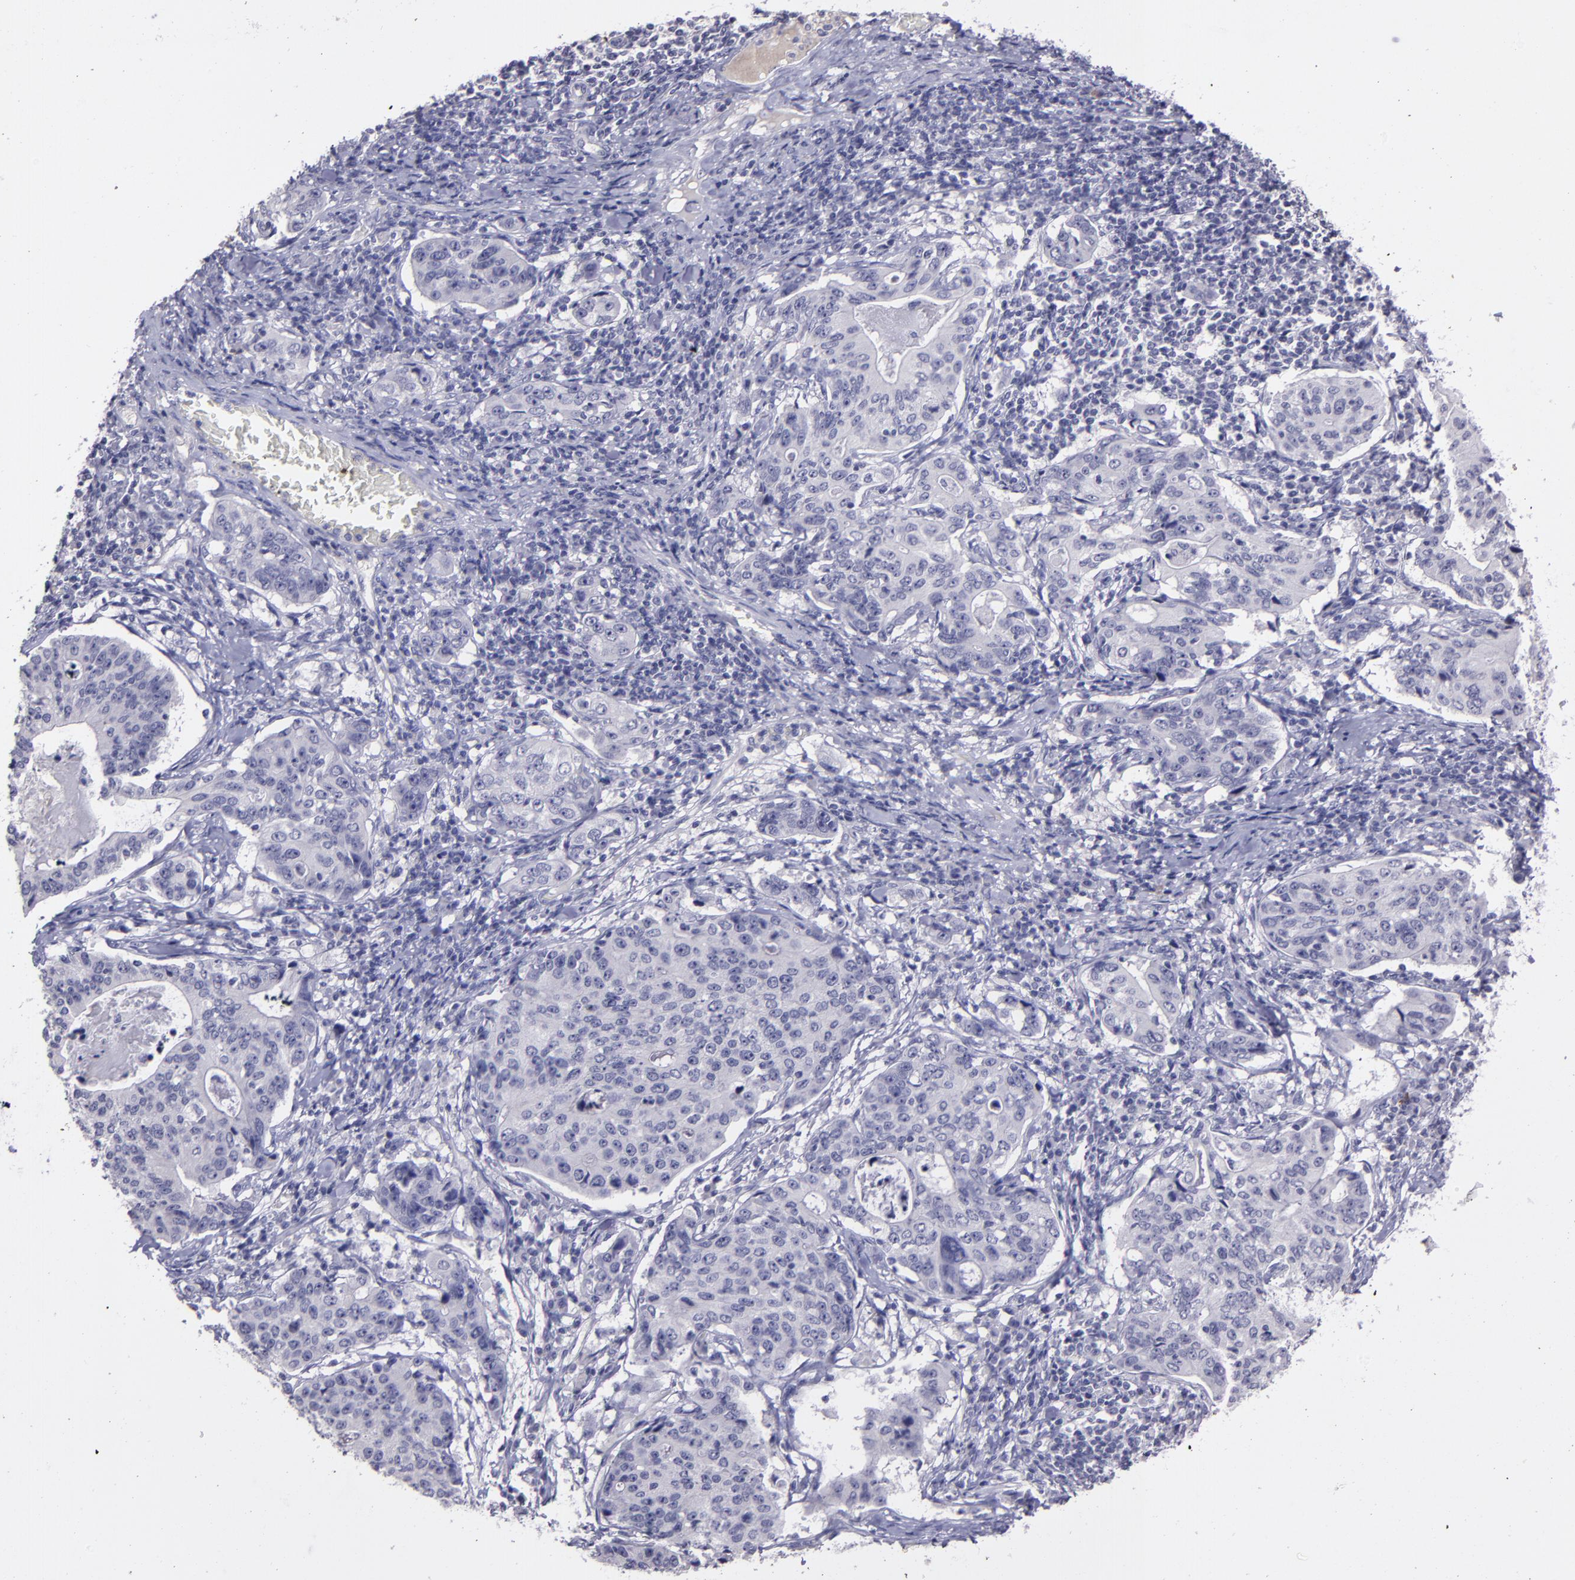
{"staining": {"intensity": "negative", "quantity": "none", "location": "none"}, "tissue": "stomach cancer", "cell_type": "Tumor cells", "image_type": "cancer", "snomed": [{"axis": "morphology", "description": "Adenocarcinoma, NOS"}, {"axis": "topography", "description": "Esophagus"}, {"axis": "topography", "description": "Stomach"}], "caption": "Immunohistochemistry (IHC) image of human stomach adenocarcinoma stained for a protein (brown), which shows no positivity in tumor cells. (Immunohistochemistry, brightfield microscopy, high magnification).", "gene": "MASP1", "patient": {"sex": "male", "age": 74}}